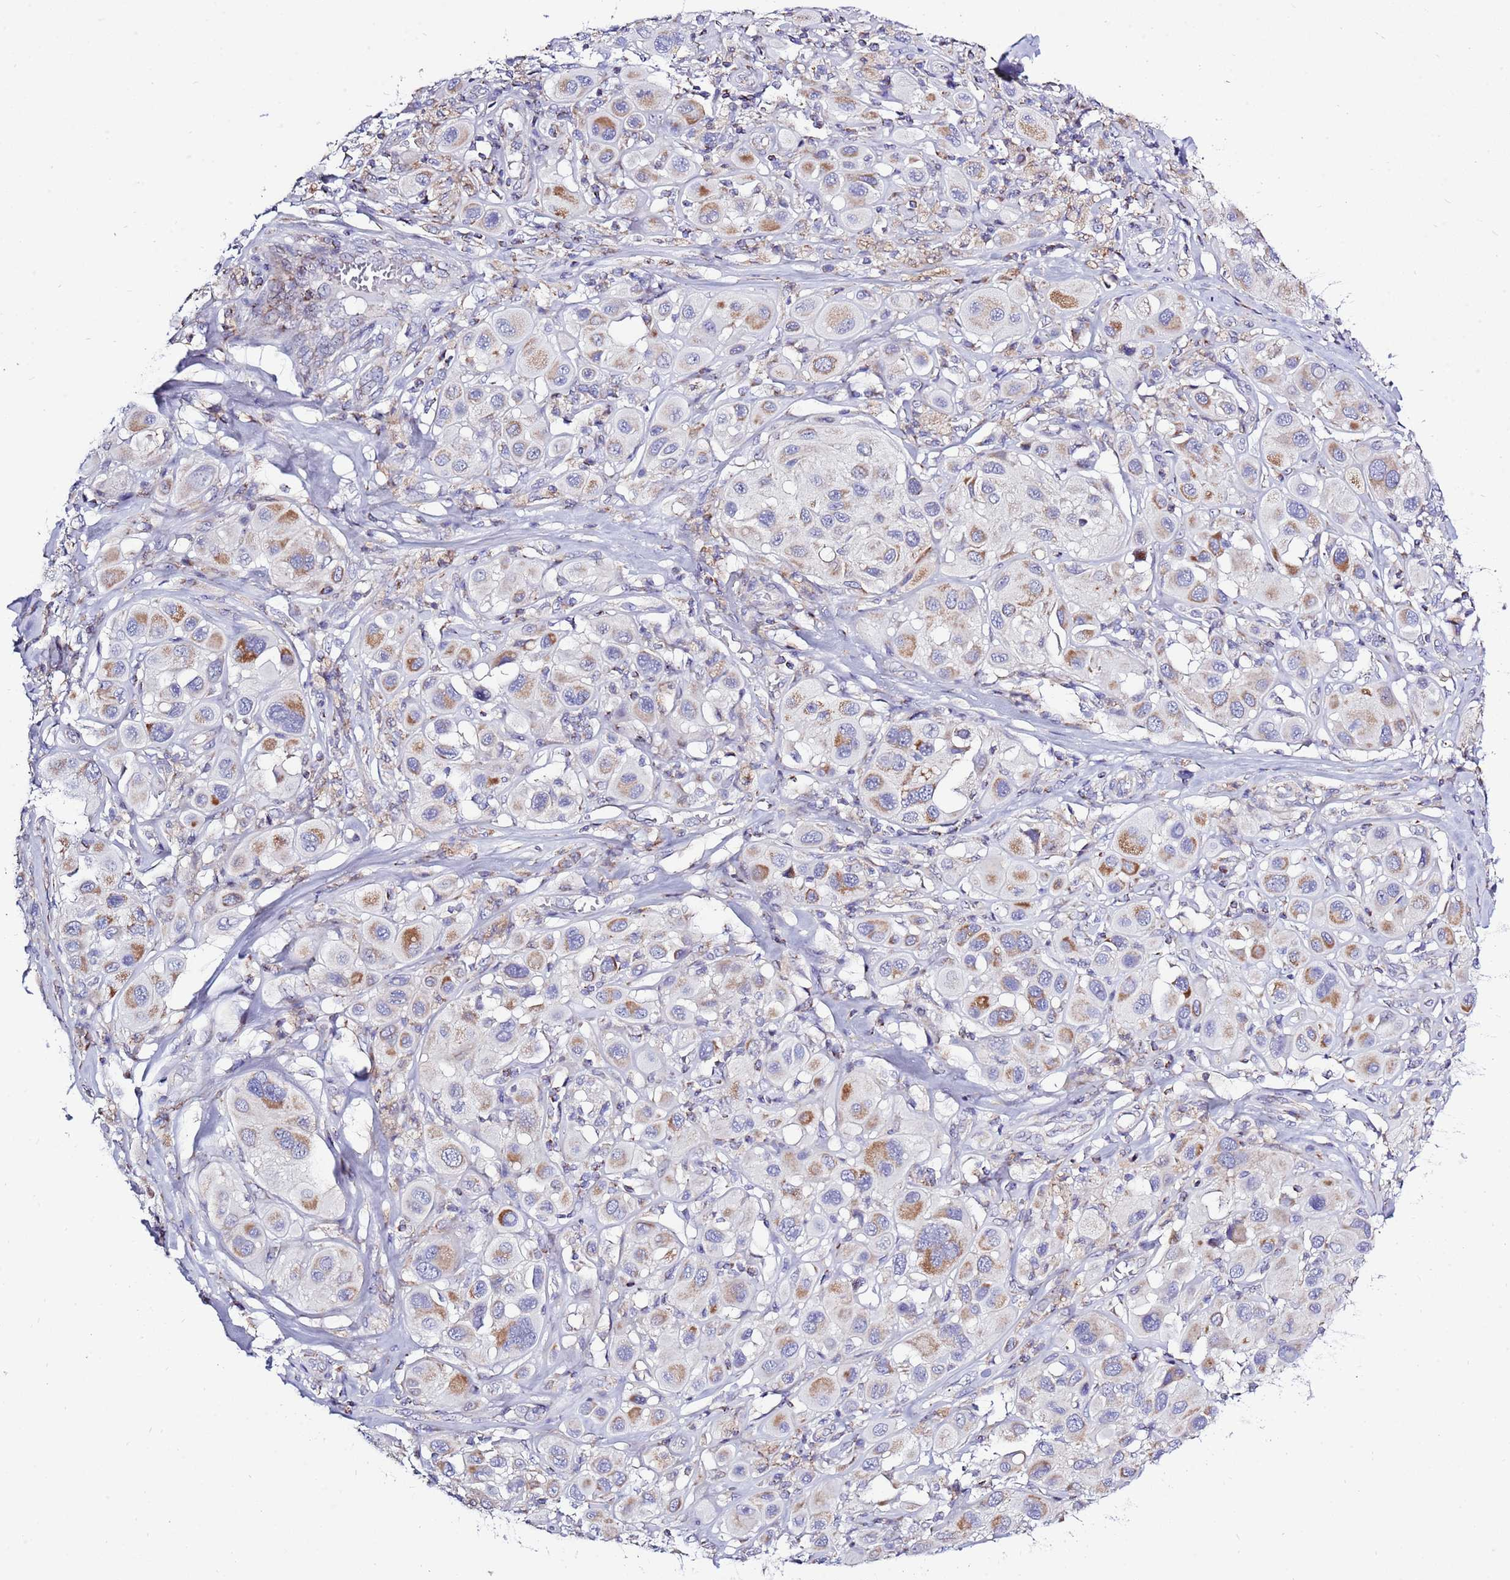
{"staining": {"intensity": "moderate", "quantity": "25%-75%", "location": "cytoplasmic/membranous"}, "tissue": "melanoma", "cell_type": "Tumor cells", "image_type": "cancer", "snomed": [{"axis": "morphology", "description": "Malignant melanoma, Metastatic site"}, {"axis": "topography", "description": "Skin"}], "caption": "An image of human malignant melanoma (metastatic site) stained for a protein shows moderate cytoplasmic/membranous brown staining in tumor cells.", "gene": "IGF1R", "patient": {"sex": "male", "age": 41}}